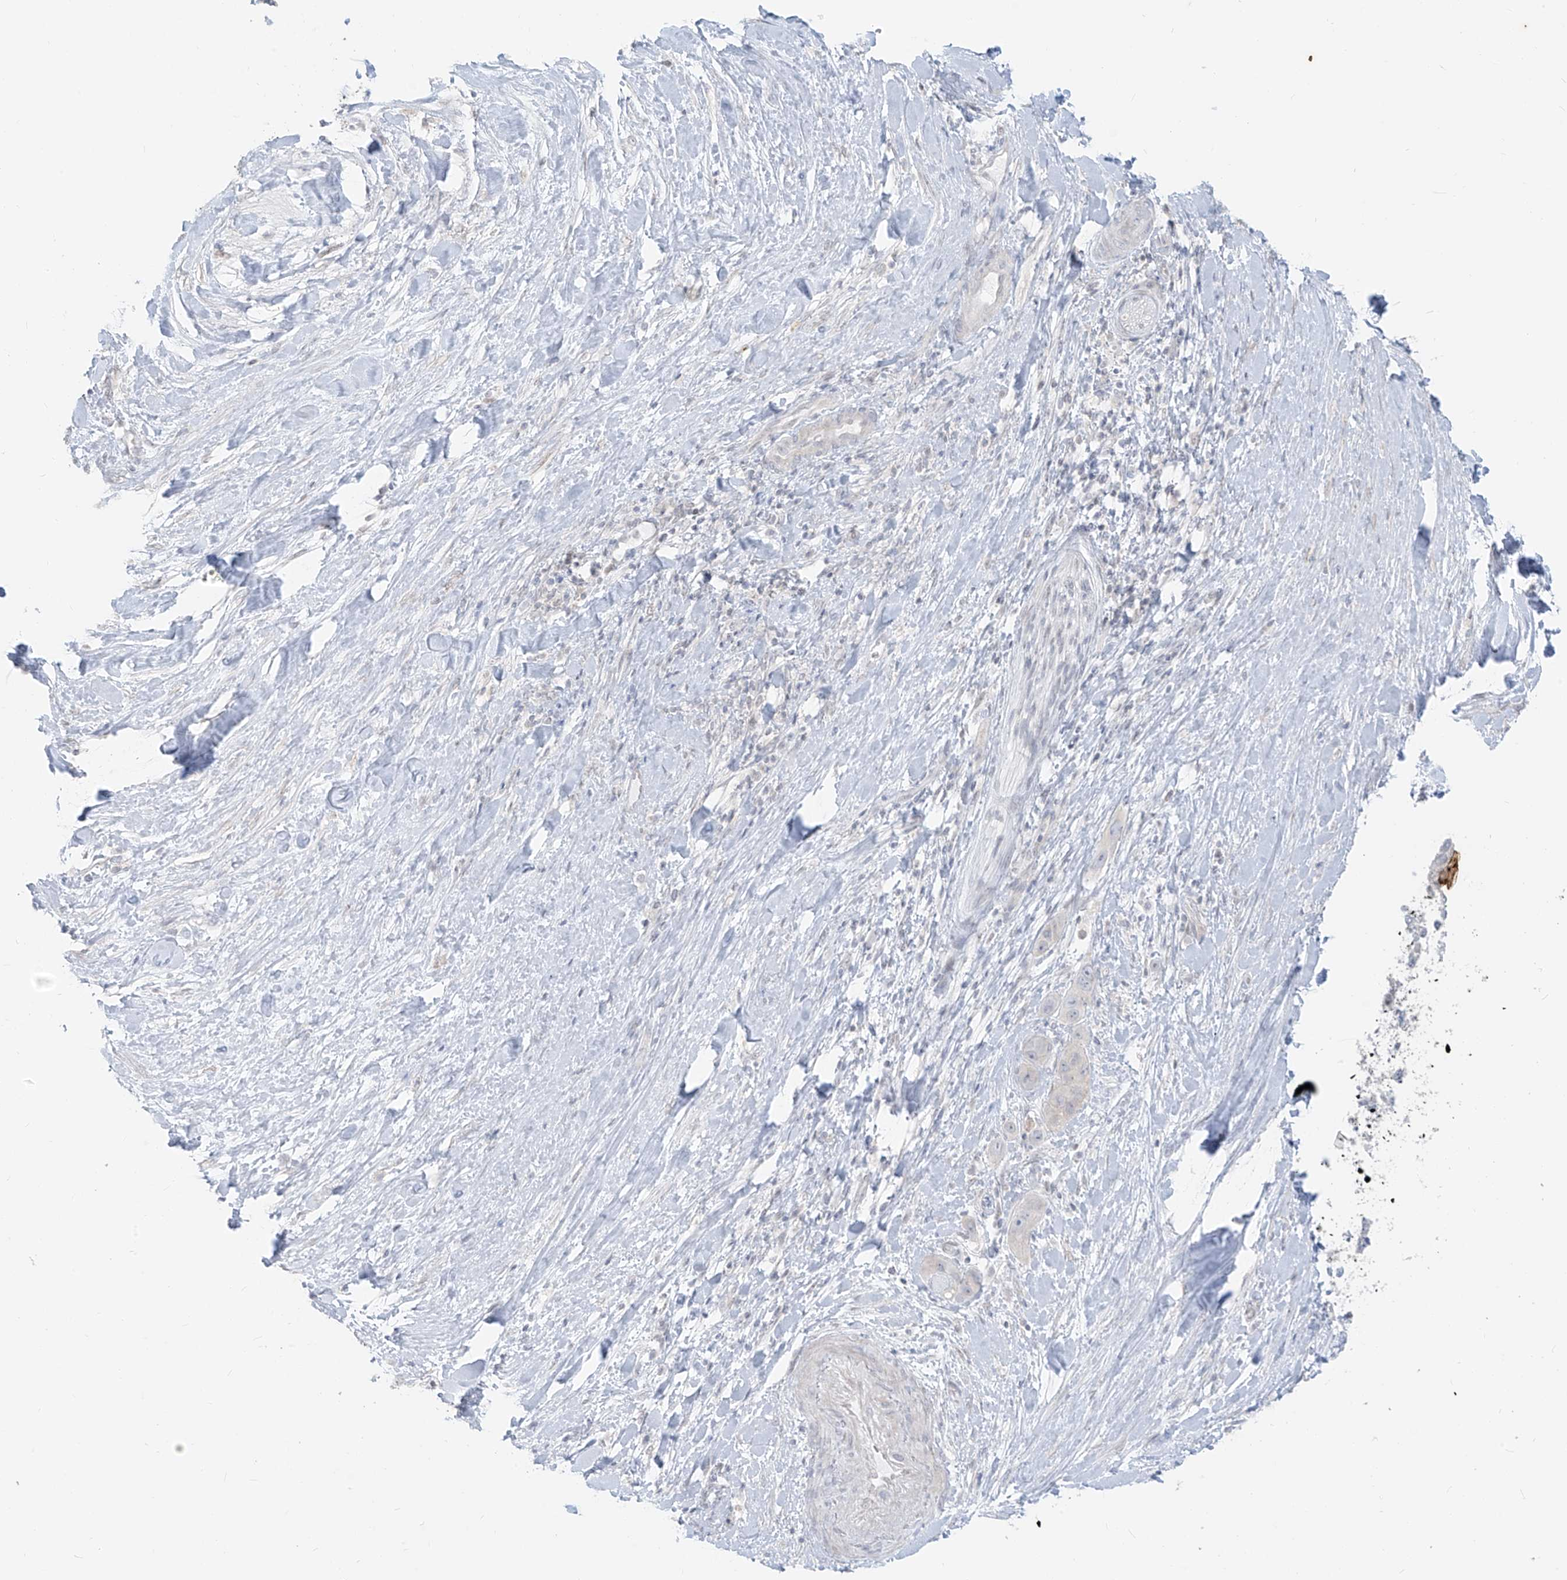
{"staining": {"intensity": "negative", "quantity": "none", "location": "none"}, "tissue": "liver cancer", "cell_type": "Tumor cells", "image_type": "cancer", "snomed": [{"axis": "morphology", "description": "Cholangiocarcinoma"}, {"axis": "topography", "description": "Liver"}], "caption": "DAB immunohistochemical staining of liver cholangiocarcinoma reveals no significant staining in tumor cells. (Brightfield microscopy of DAB IHC at high magnification).", "gene": "OSBPL7", "patient": {"sex": "female", "age": 52}}